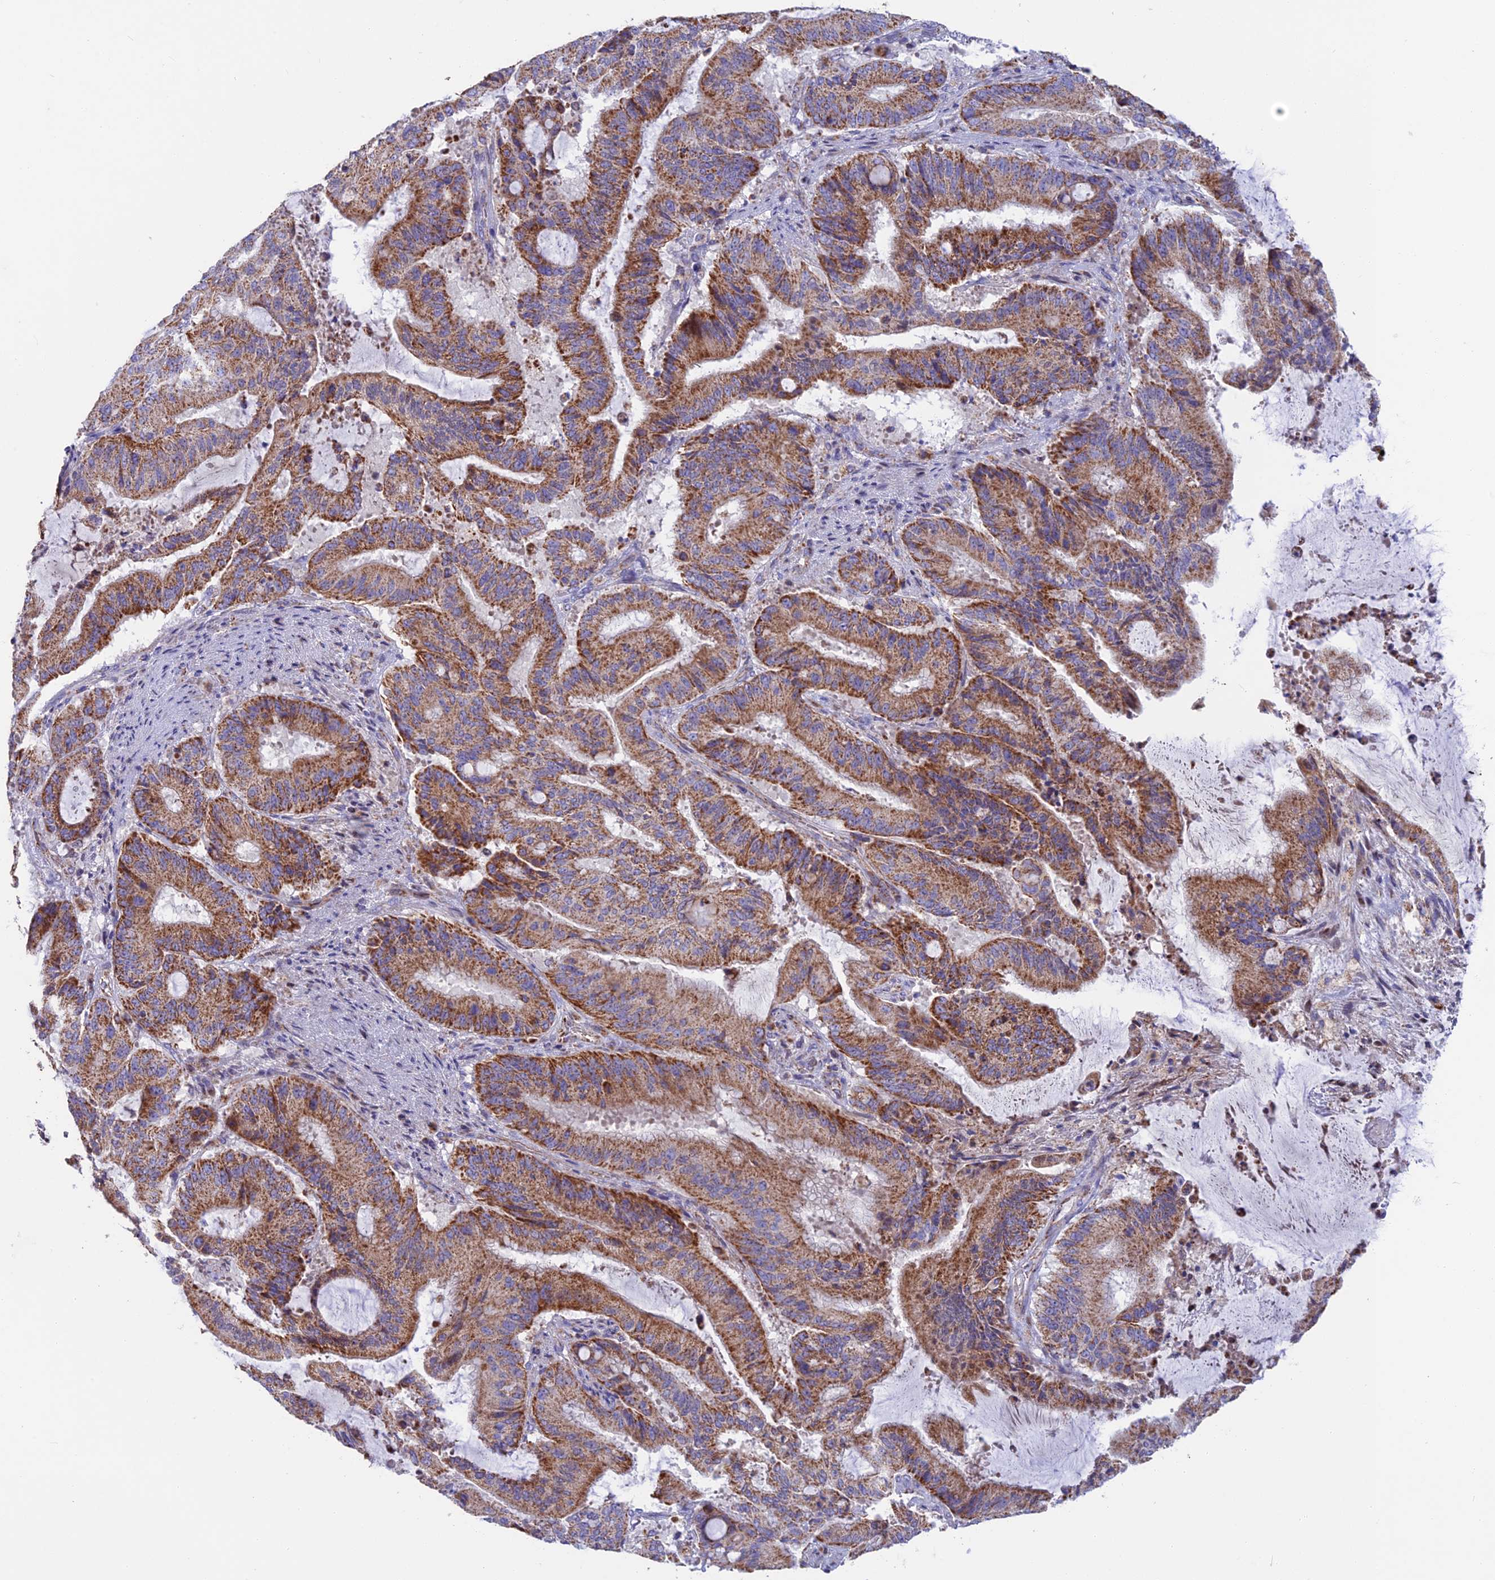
{"staining": {"intensity": "moderate", "quantity": ">75%", "location": "cytoplasmic/membranous"}, "tissue": "liver cancer", "cell_type": "Tumor cells", "image_type": "cancer", "snomed": [{"axis": "morphology", "description": "Normal tissue, NOS"}, {"axis": "morphology", "description": "Cholangiocarcinoma"}, {"axis": "topography", "description": "Liver"}, {"axis": "topography", "description": "Peripheral nerve tissue"}], "caption": "Protein staining of cholangiocarcinoma (liver) tissue displays moderate cytoplasmic/membranous positivity in approximately >75% of tumor cells.", "gene": "CS", "patient": {"sex": "female", "age": 73}}